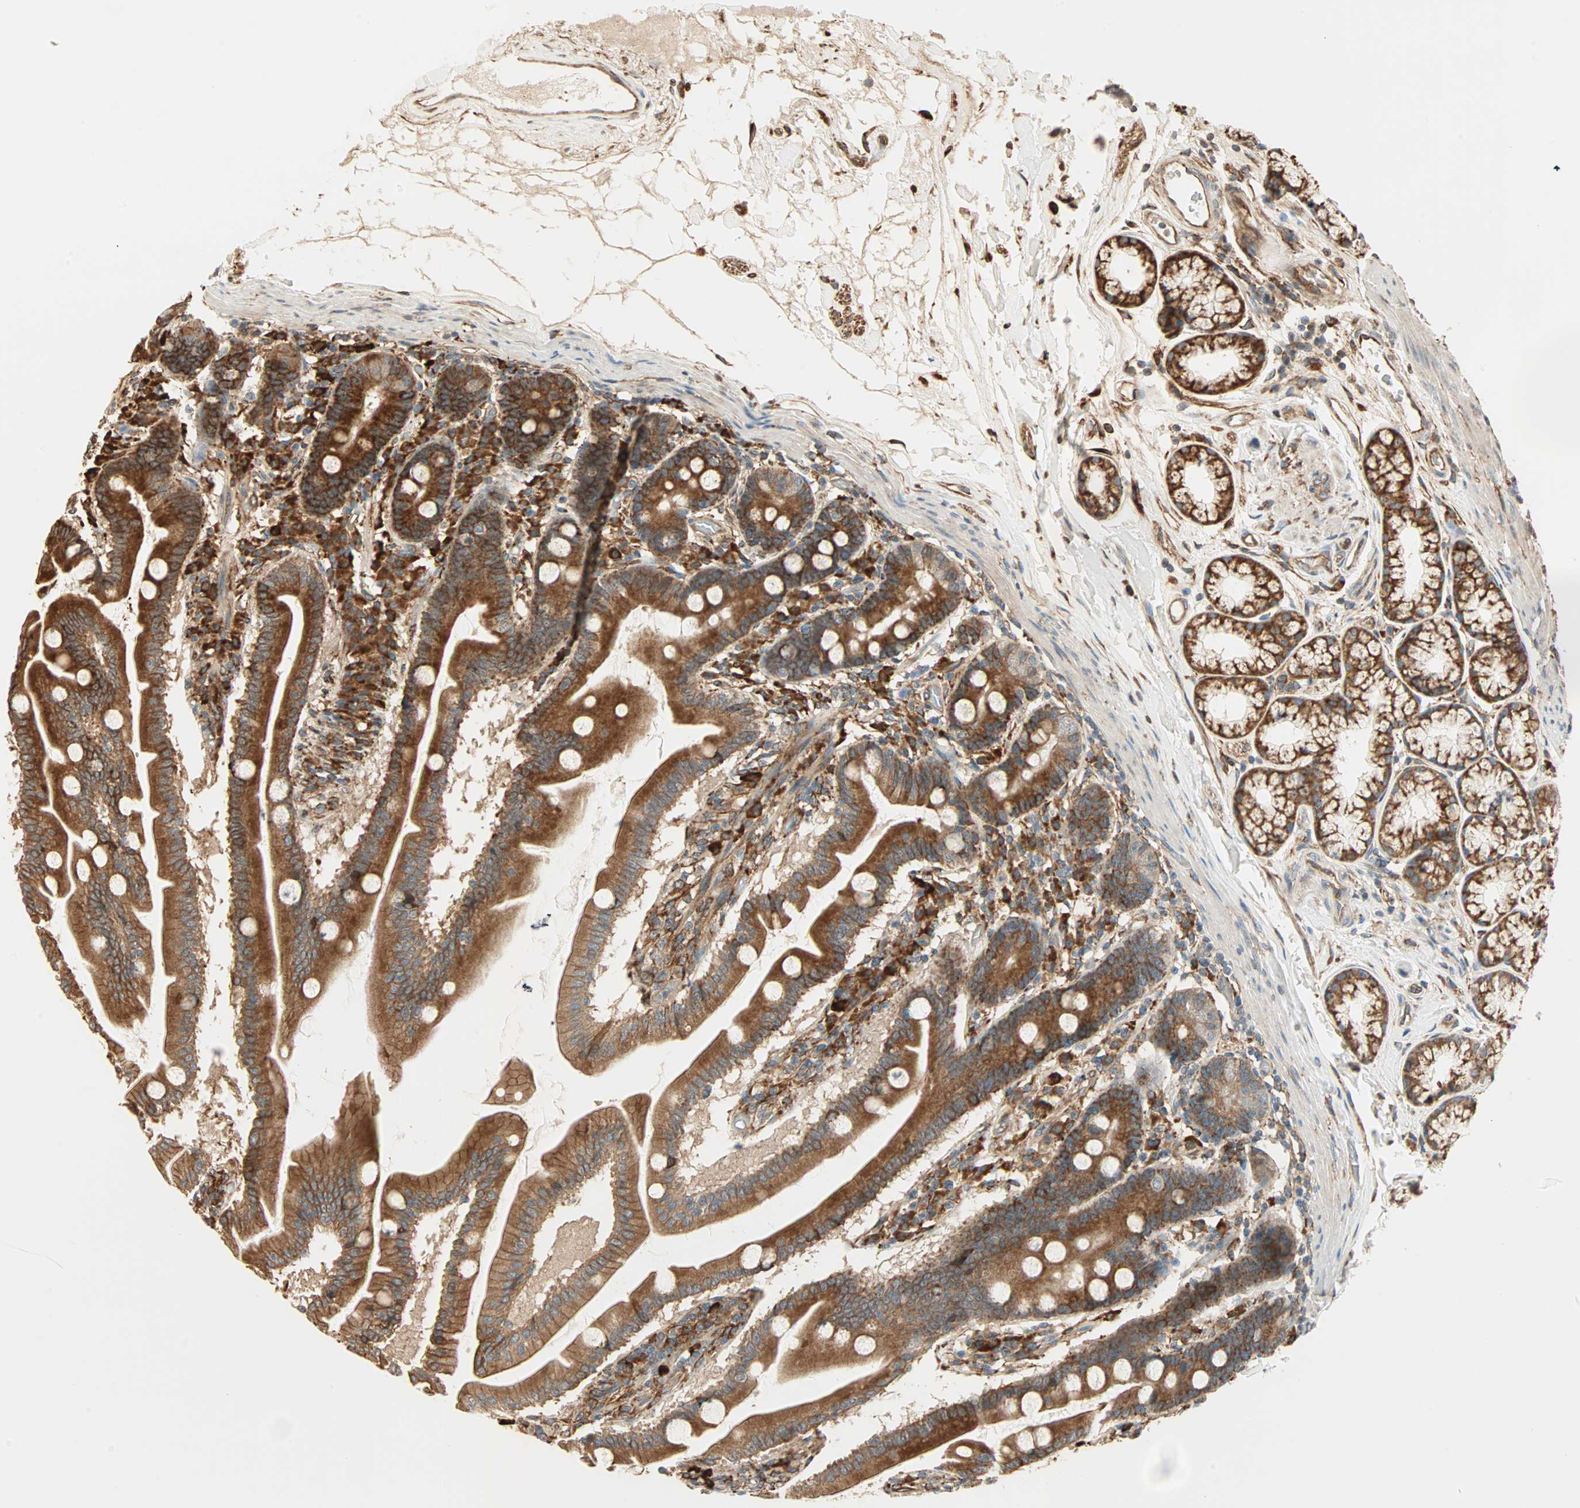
{"staining": {"intensity": "strong", "quantity": ">75%", "location": "cytoplasmic/membranous"}, "tissue": "duodenum", "cell_type": "Glandular cells", "image_type": "normal", "snomed": [{"axis": "morphology", "description": "Normal tissue, NOS"}, {"axis": "topography", "description": "Duodenum"}], "caption": "The micrograph exhibits immunohistochemical staining of normal duodenum. There is strong cytoplasmic/membranous positivity is present in approximately >75% of glandular cells.", "gene": "P4HA1", "patient": {"sex": "female", "age": 64}}